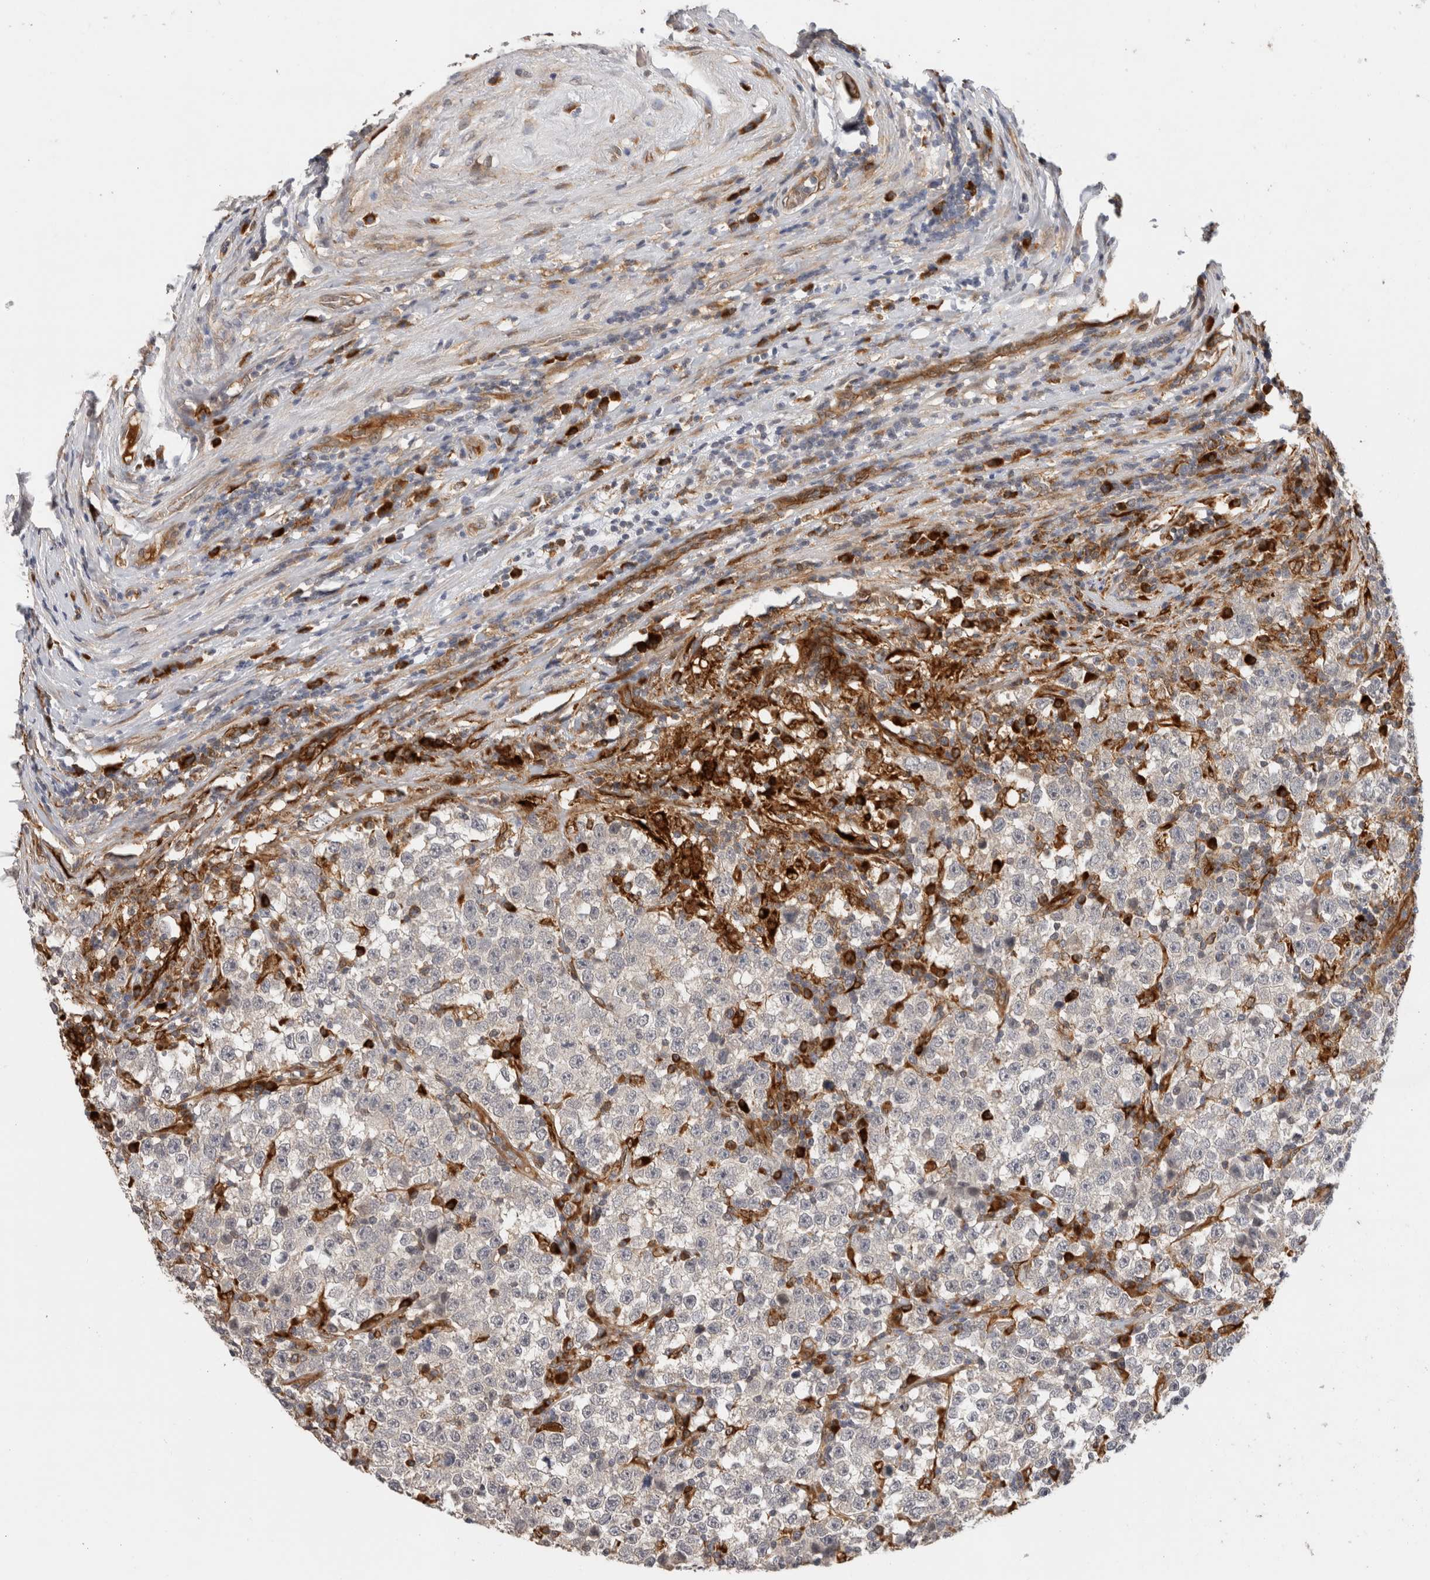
{"staining": {"intensity": "negative", "quantity": "none", "location": "none"}, "tissue": "testis cancer", "cell_type": "Tumor cells", "image_type": "cancer", "snomed": [{"axis": "morphology", "description": "Seminoma, NOS"}, {"axis": "topography", "description": "Testis"}], "caption": "IHC photomicrograph of neoplastic tissue: seminoma (testis) stained with DAB exhibits no significant protein positivity in tumor cells.", "gene": "APOL2", "patient": {"sex": "male", "age": 43}}